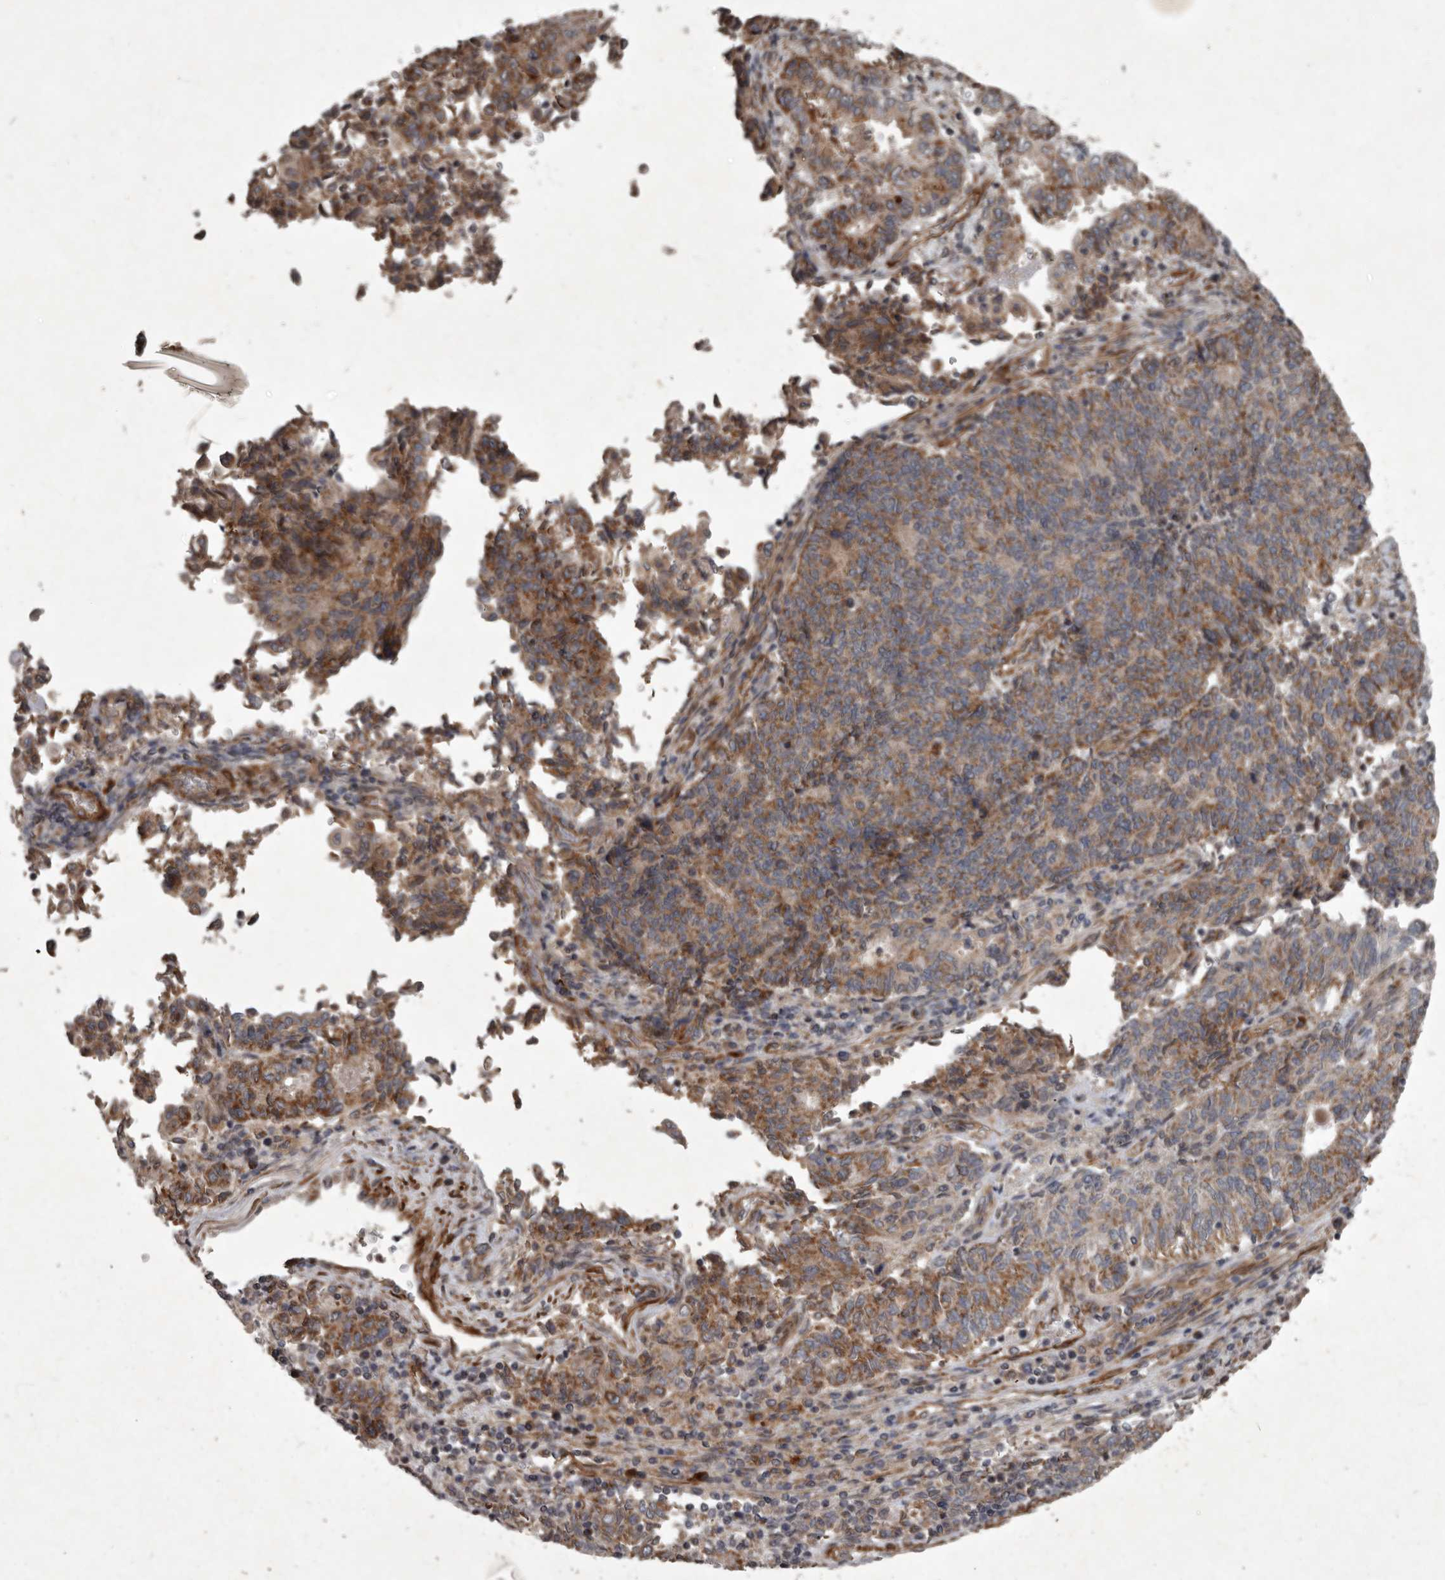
{"staining": {"intensity": "moderate", "quantity": ">75%", "location": "cytoplasmic/membranous"}, "tissue": "endometrial cancer", "cell_type": "Tumor cells", "image_type": "cancer", "snomed": [{"axis": "morphology", "description": "Adenocarcinoma, NOS"}, {"axis": "topography", "description": "Endometrium"}], "caption": "DAB immunohistochemical staining of human endometrial cancer reveals moderate cytoplasmic/membranous protein expression in approximately >75% of tumor cells.", "gene": "MRPS15", "patient": {"sex": "female", "age": 80}}